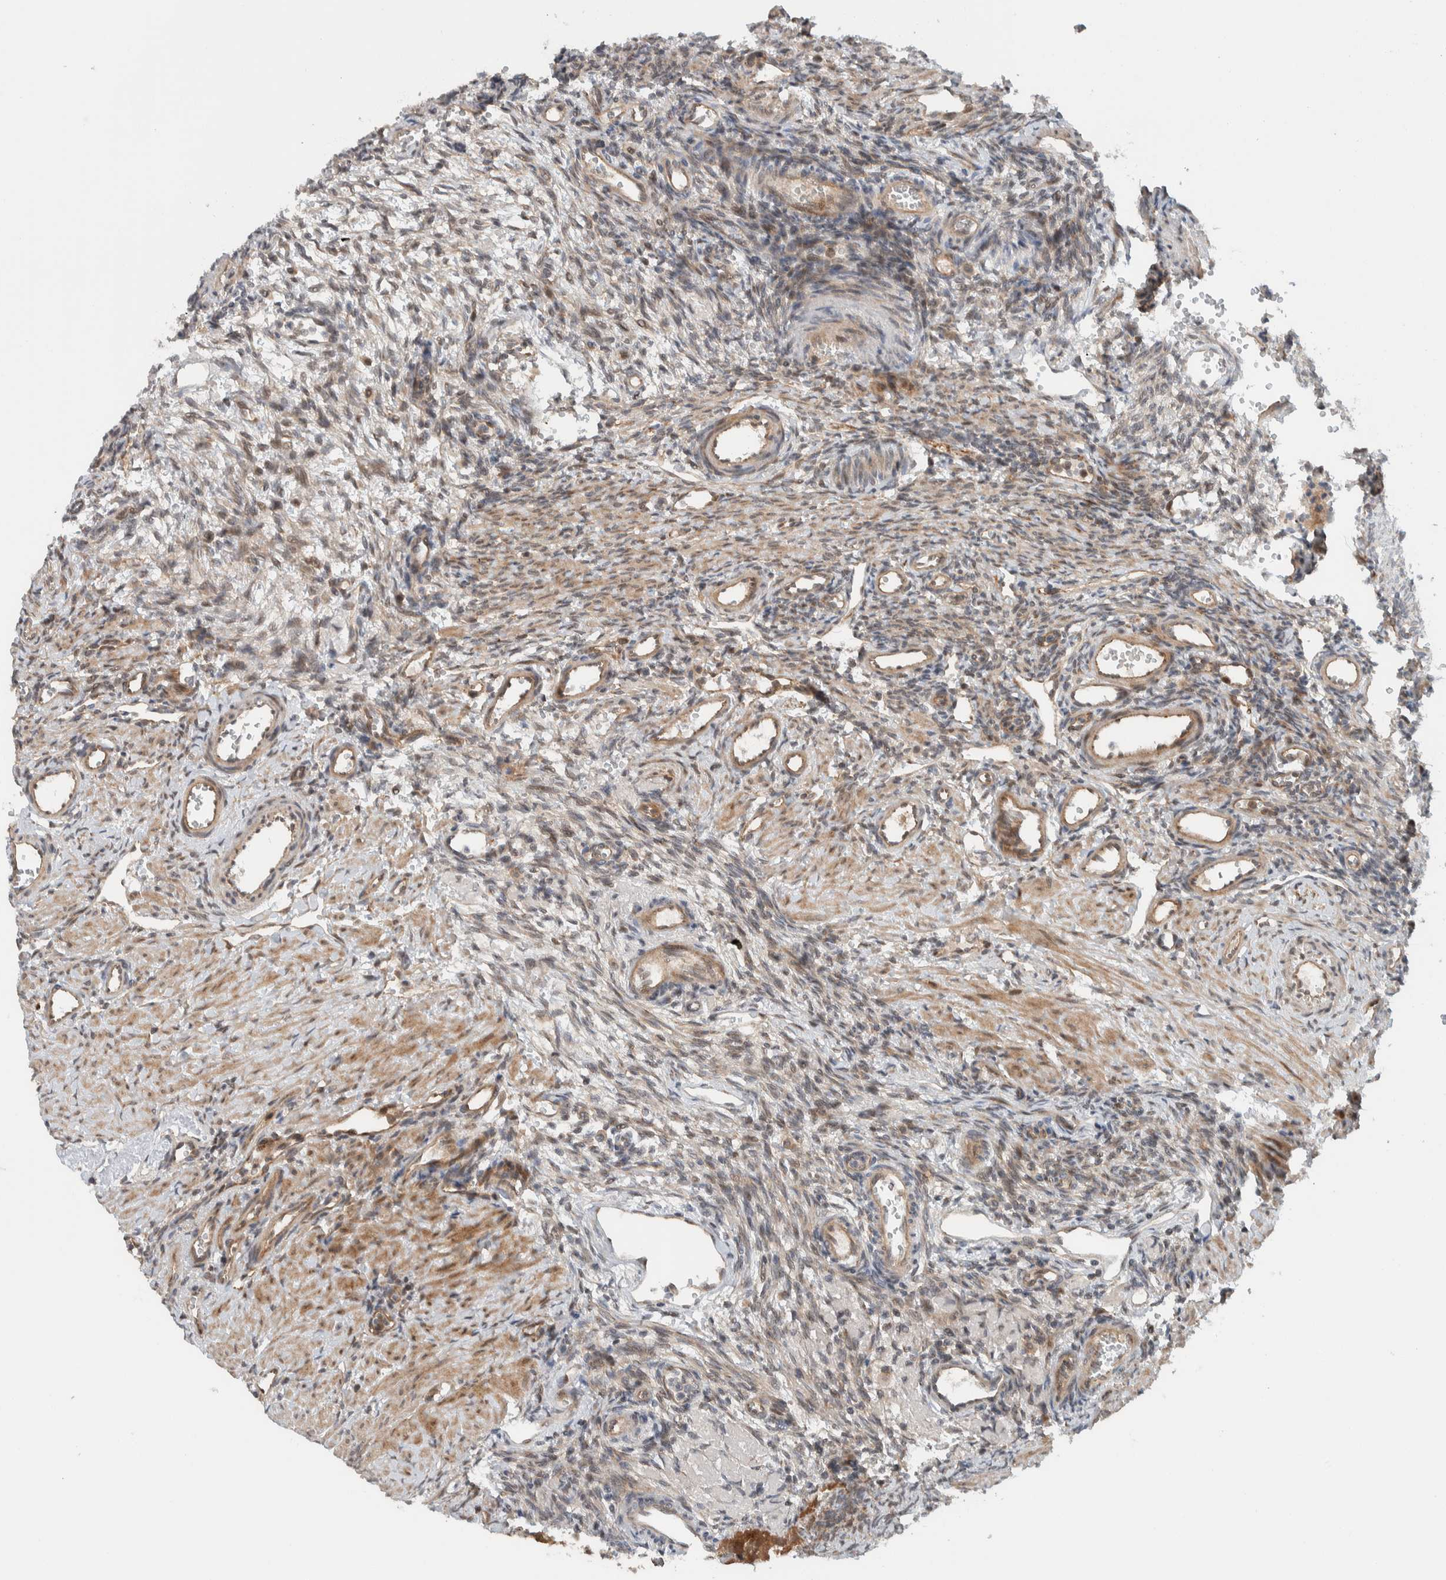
{"staining": {"intensity": "weak", "quantity": "<25%", "location": "cytoplasmic/membranous"}, "tissue": "ovary", "cell_type": "Follicle cells", "image_type": "normal", "snomed": [{"axis": "morphology", "description": "Normal tissue, NOS"}, {"axis": "topography", "description": "Ovary"}], "caption": "Immunohistochemistry (IHC) histopathology image of normal ovary: human ovary stained with DAB (3,3'-diaminobenzidine) shows no significant protein positivity in follicle cells.", "gene": "KLHL6", "patient": {"sex": "female", "age": 33}}